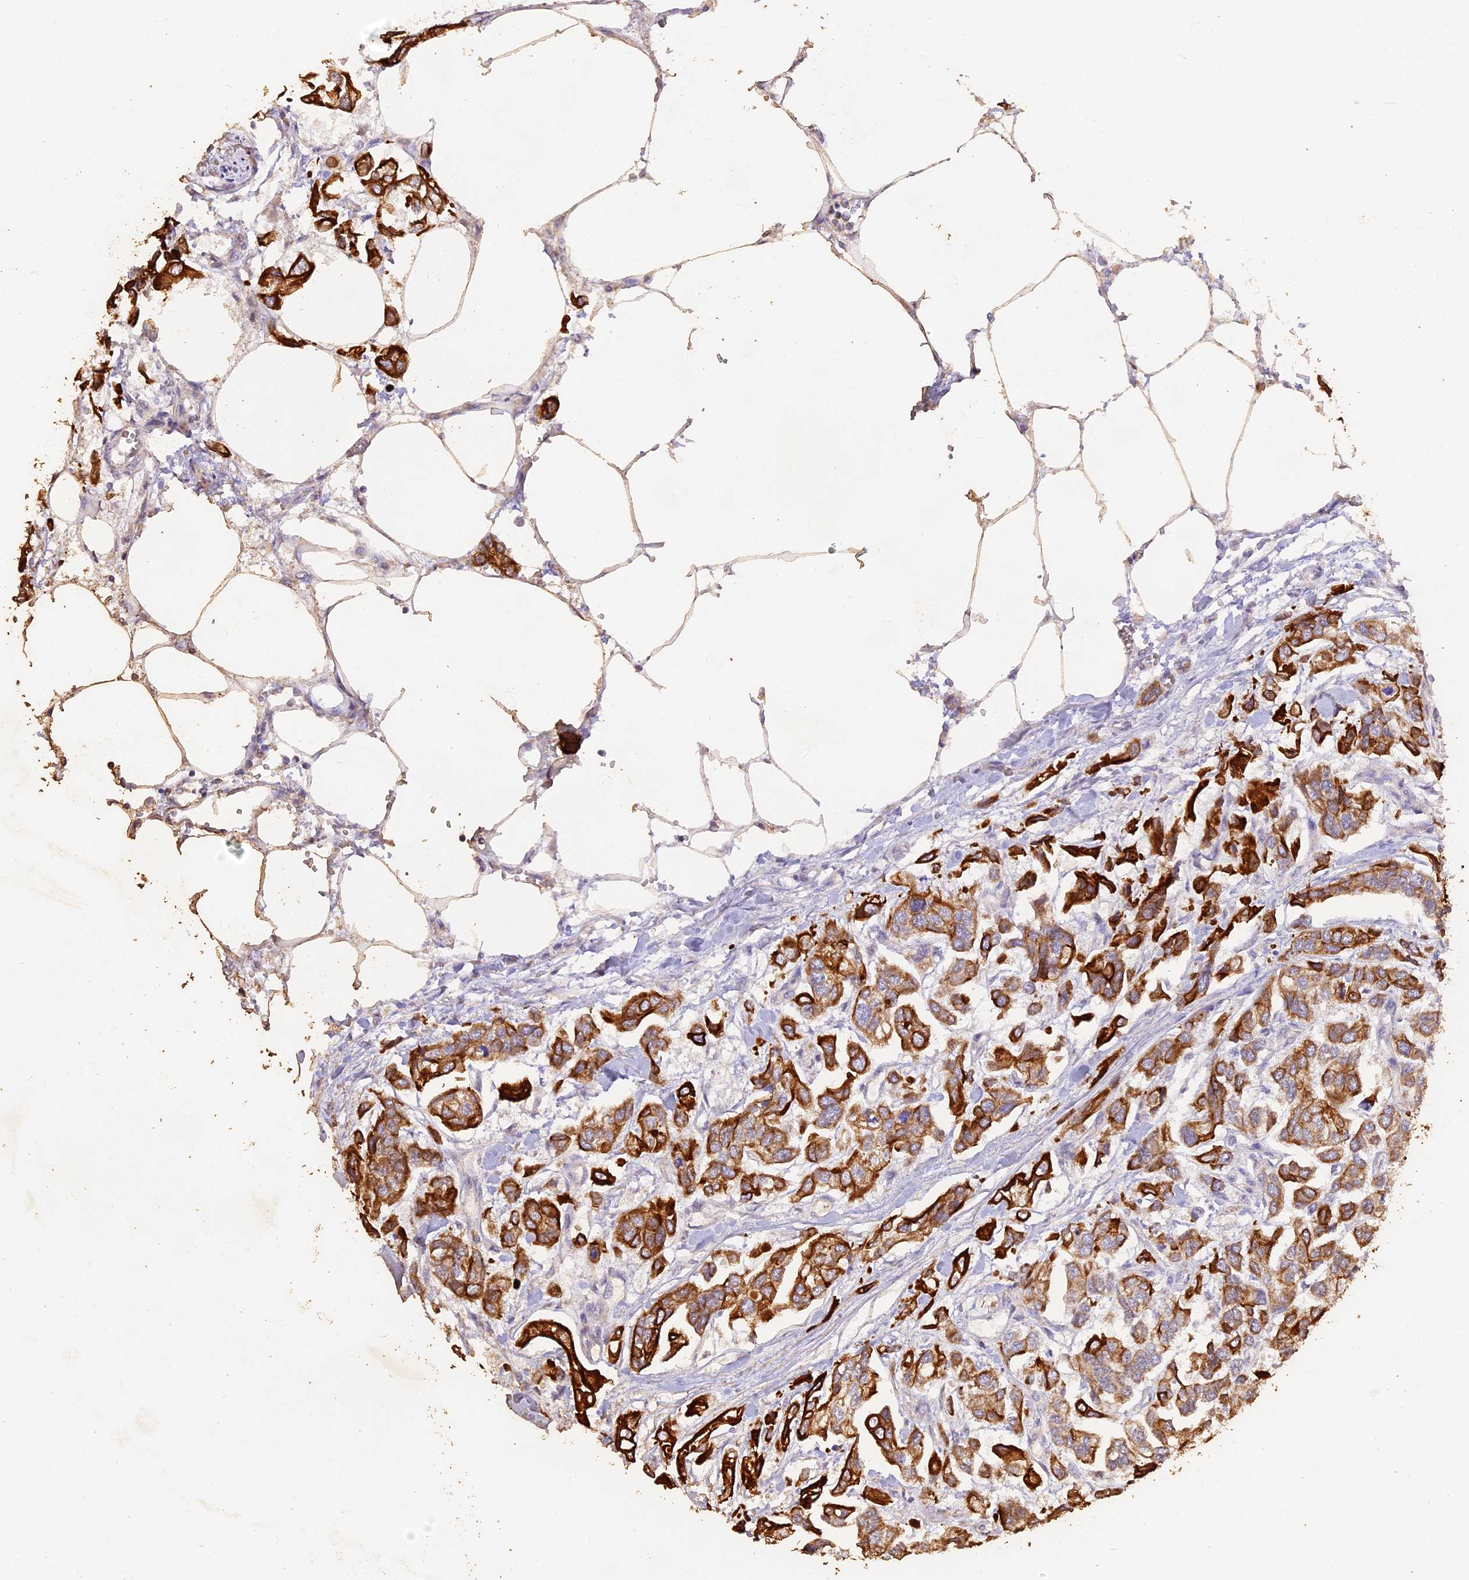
{"staining": {"intensity": "strong", "quantity": ">75%", "location": "cytoplasmic/membranous"}, "tissue": "urothelial cancer", "cell_type": "Tumor cells", "image_type": "cancer", "snomed": [{"axis": "morphology", "description": "Urothelial carcinoma, High grade"}, {"axis": "topography", "description": "Urinary bladder"}], "caption": "Immunohistochemical staining of urothelial cancer exhibits high levels of strong cytoplasmic/membranous positivity in approximately >75% of tumor cells.", "gene": "PKIA", "patient": {"sex": "male", "age": 67}}